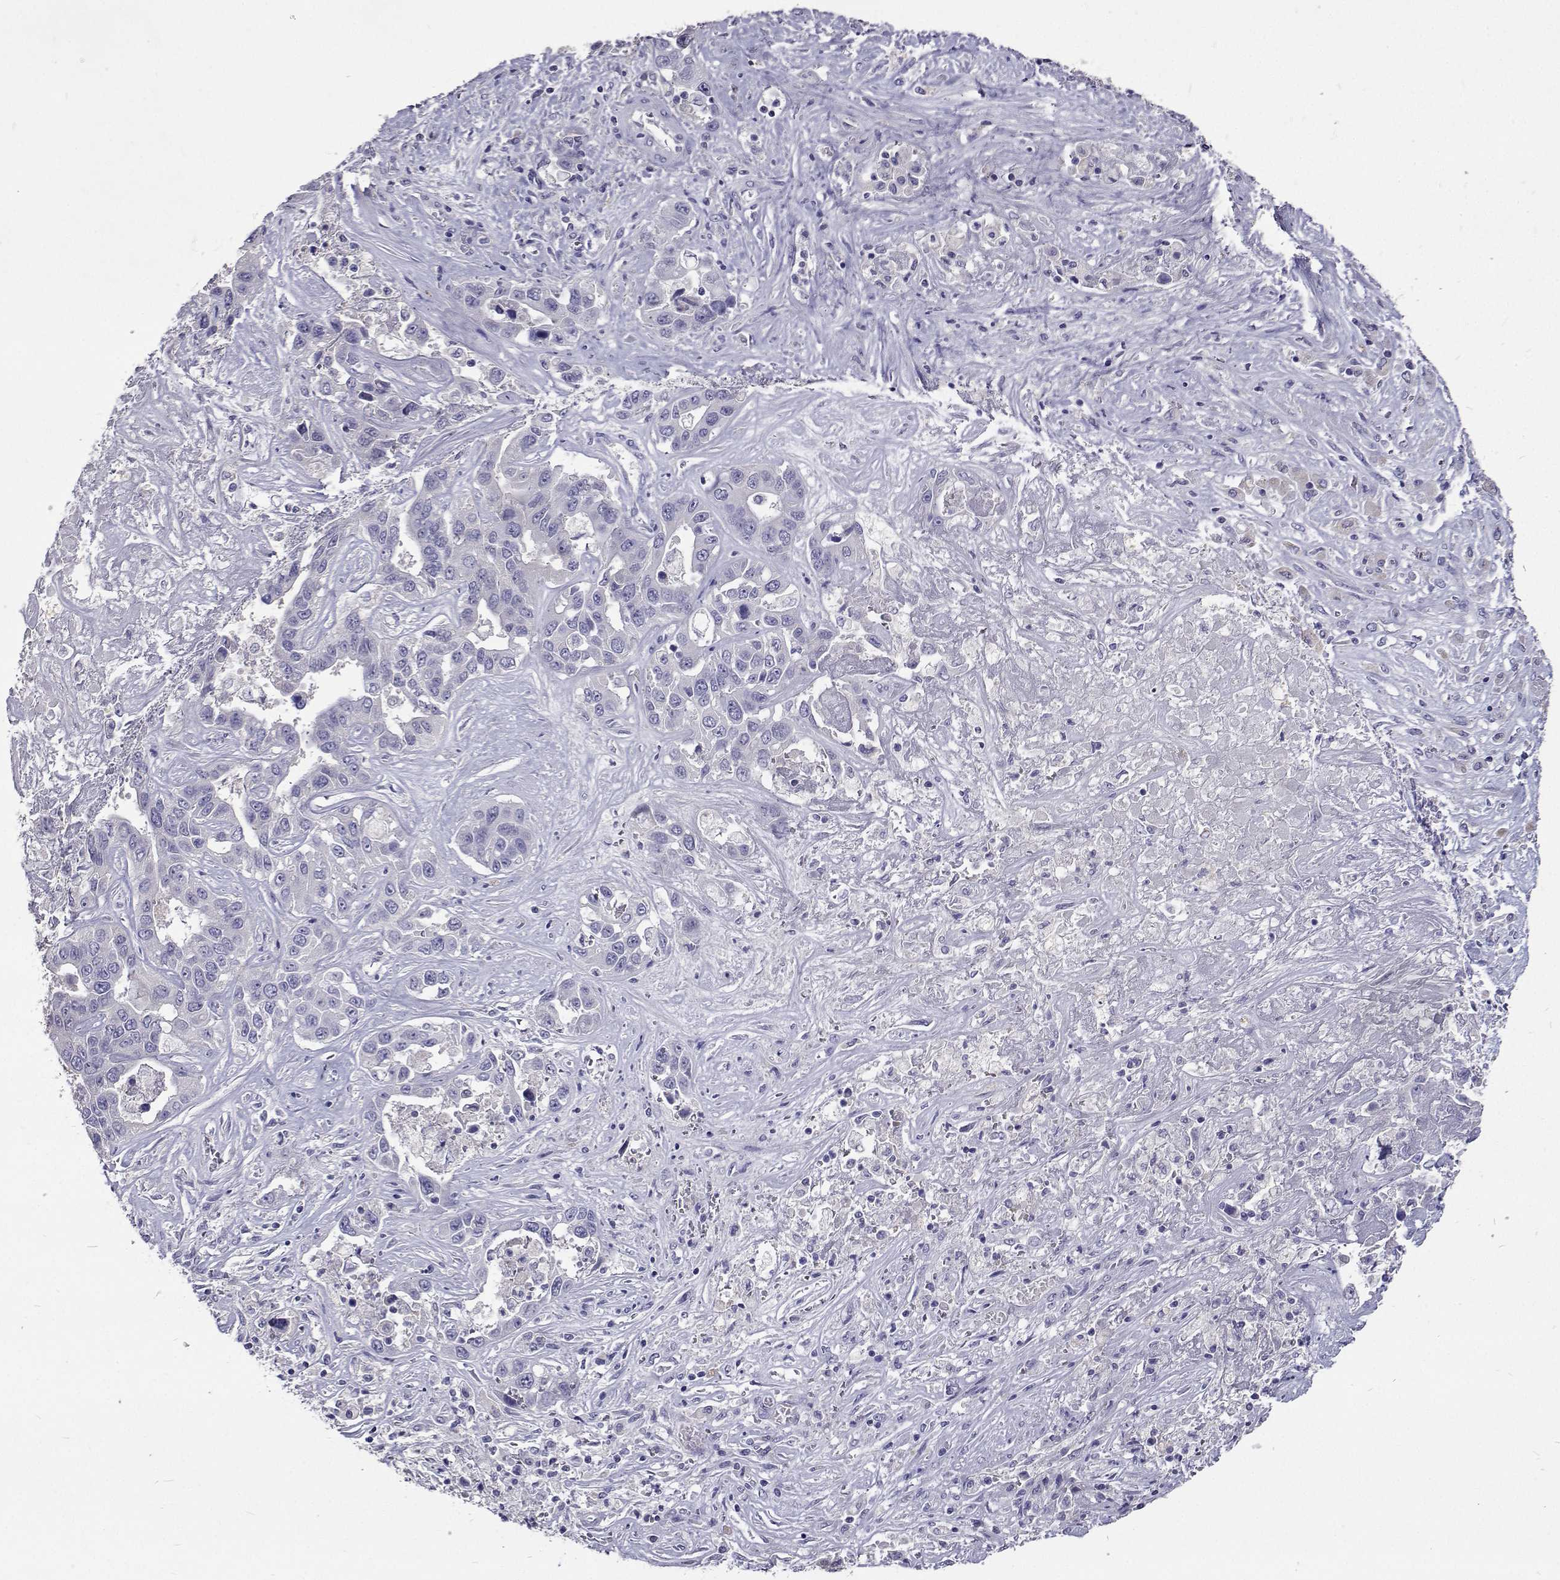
{"staining": {"intensity": "negative", "quantity": "none", "location": "none"}, "tissue": "liver cancer", "cell_type": "Tumor cells", "image_type": "cancer", "snomed": [{"axis": "morphology", "description": "Cholangiocarcinoma"}, {"axis": "topography", "description": "Liver"}], "caption": "Tumor cells show no significant staining in liver cancer. Nuclei are stained in blue.", "gene": "CFAP44", "patient": {"sex": "female", "age": 52}}